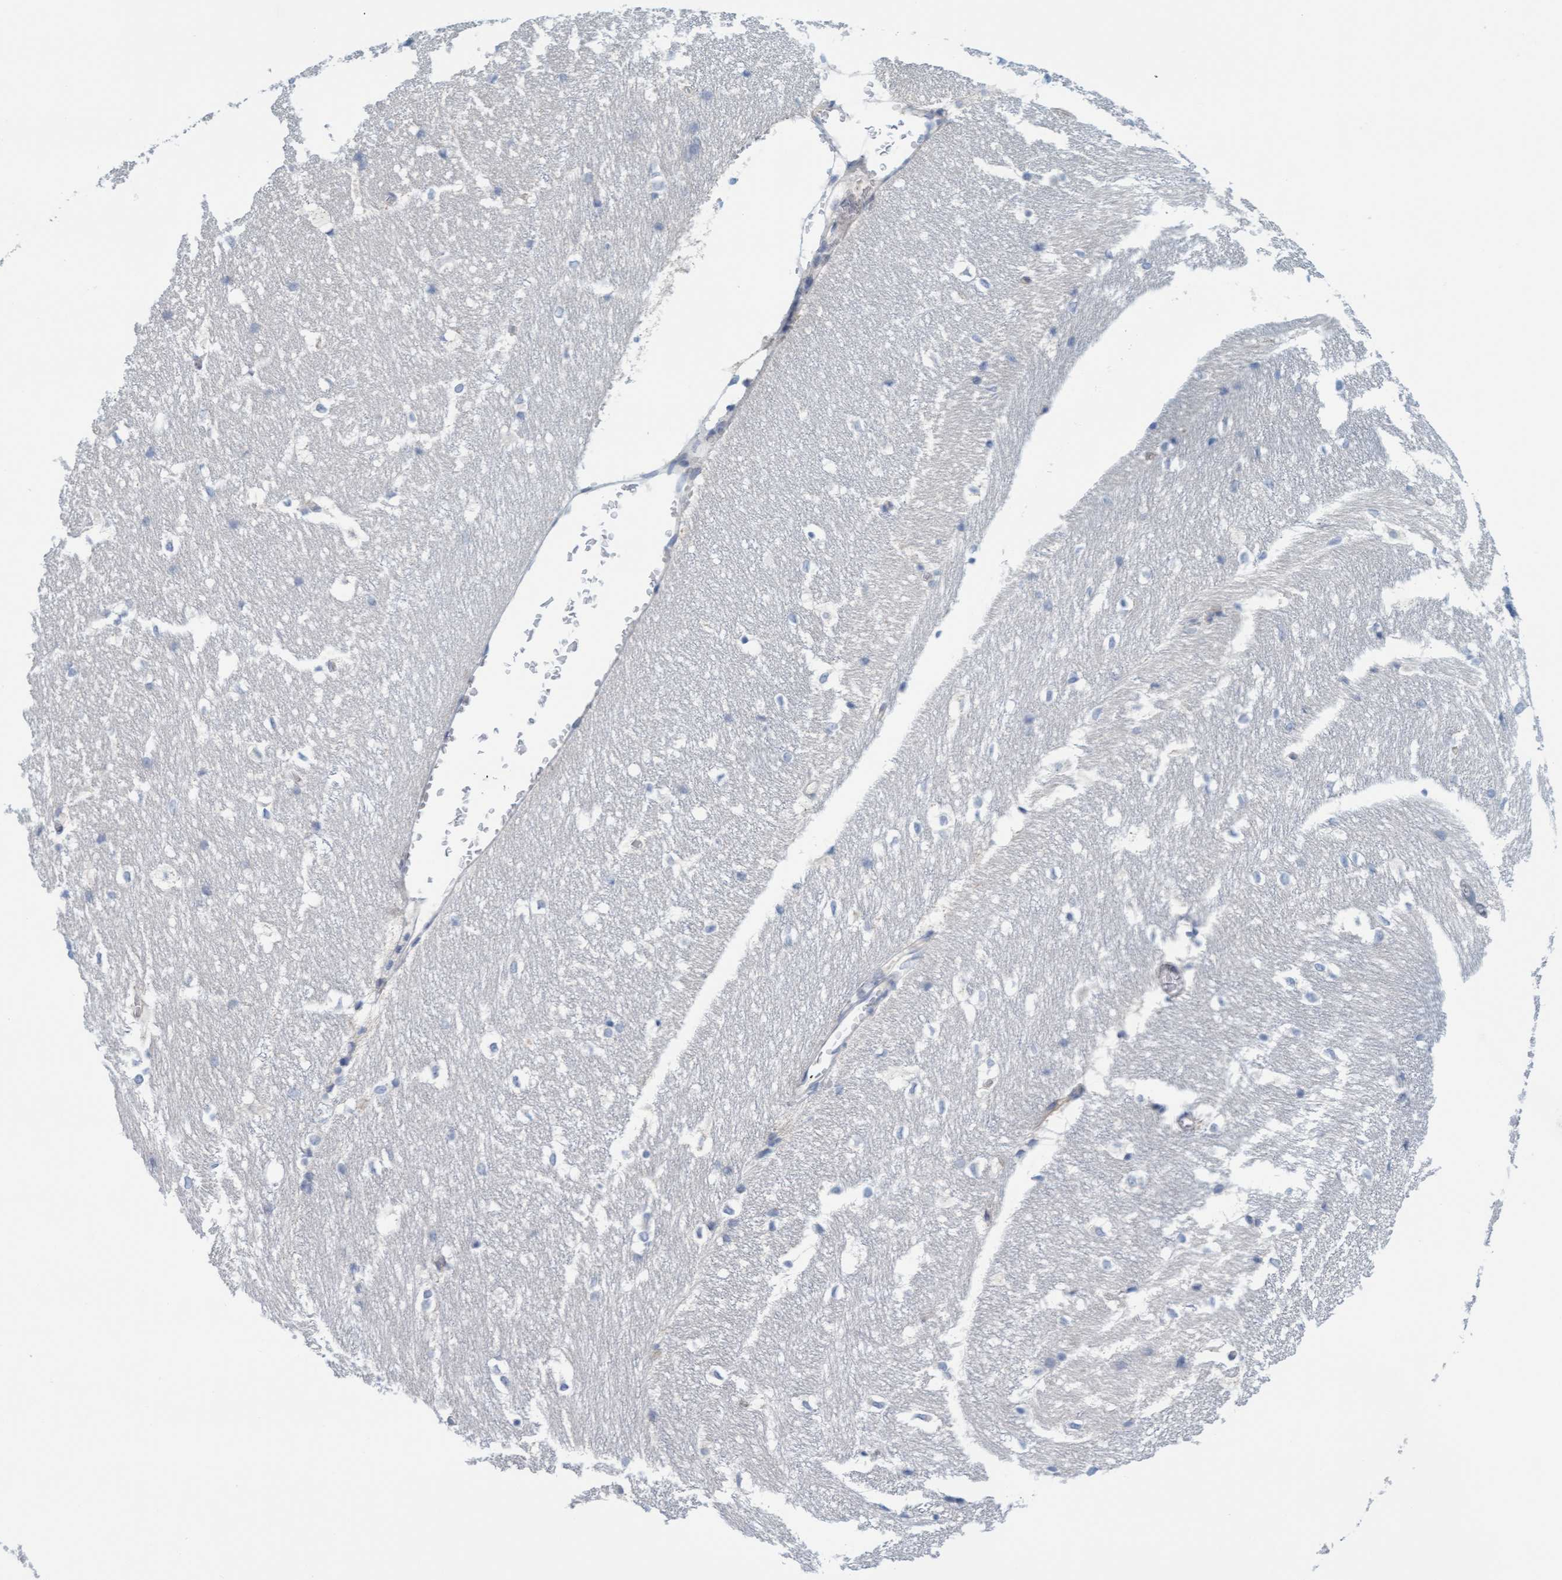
{"staining": {"intensity": "negative", "quantity": "none", "location": "none"}, "tissue": "hippocampus", "cell_type": "Glial cells", "image_type": "normal", "snomed": [{"axis": "morphology", "description": "Normal tissue, NOS"}, {"axis": "topography", "description": "Hippocampus"}], "caption": "IHC micrograph of unremarkable hippocampus: hippocampus stained with DAB exhibits no significant protein positivity in glial cells.", "gene": "CPA3", "patient": {"sex": "female", "age": 19}}